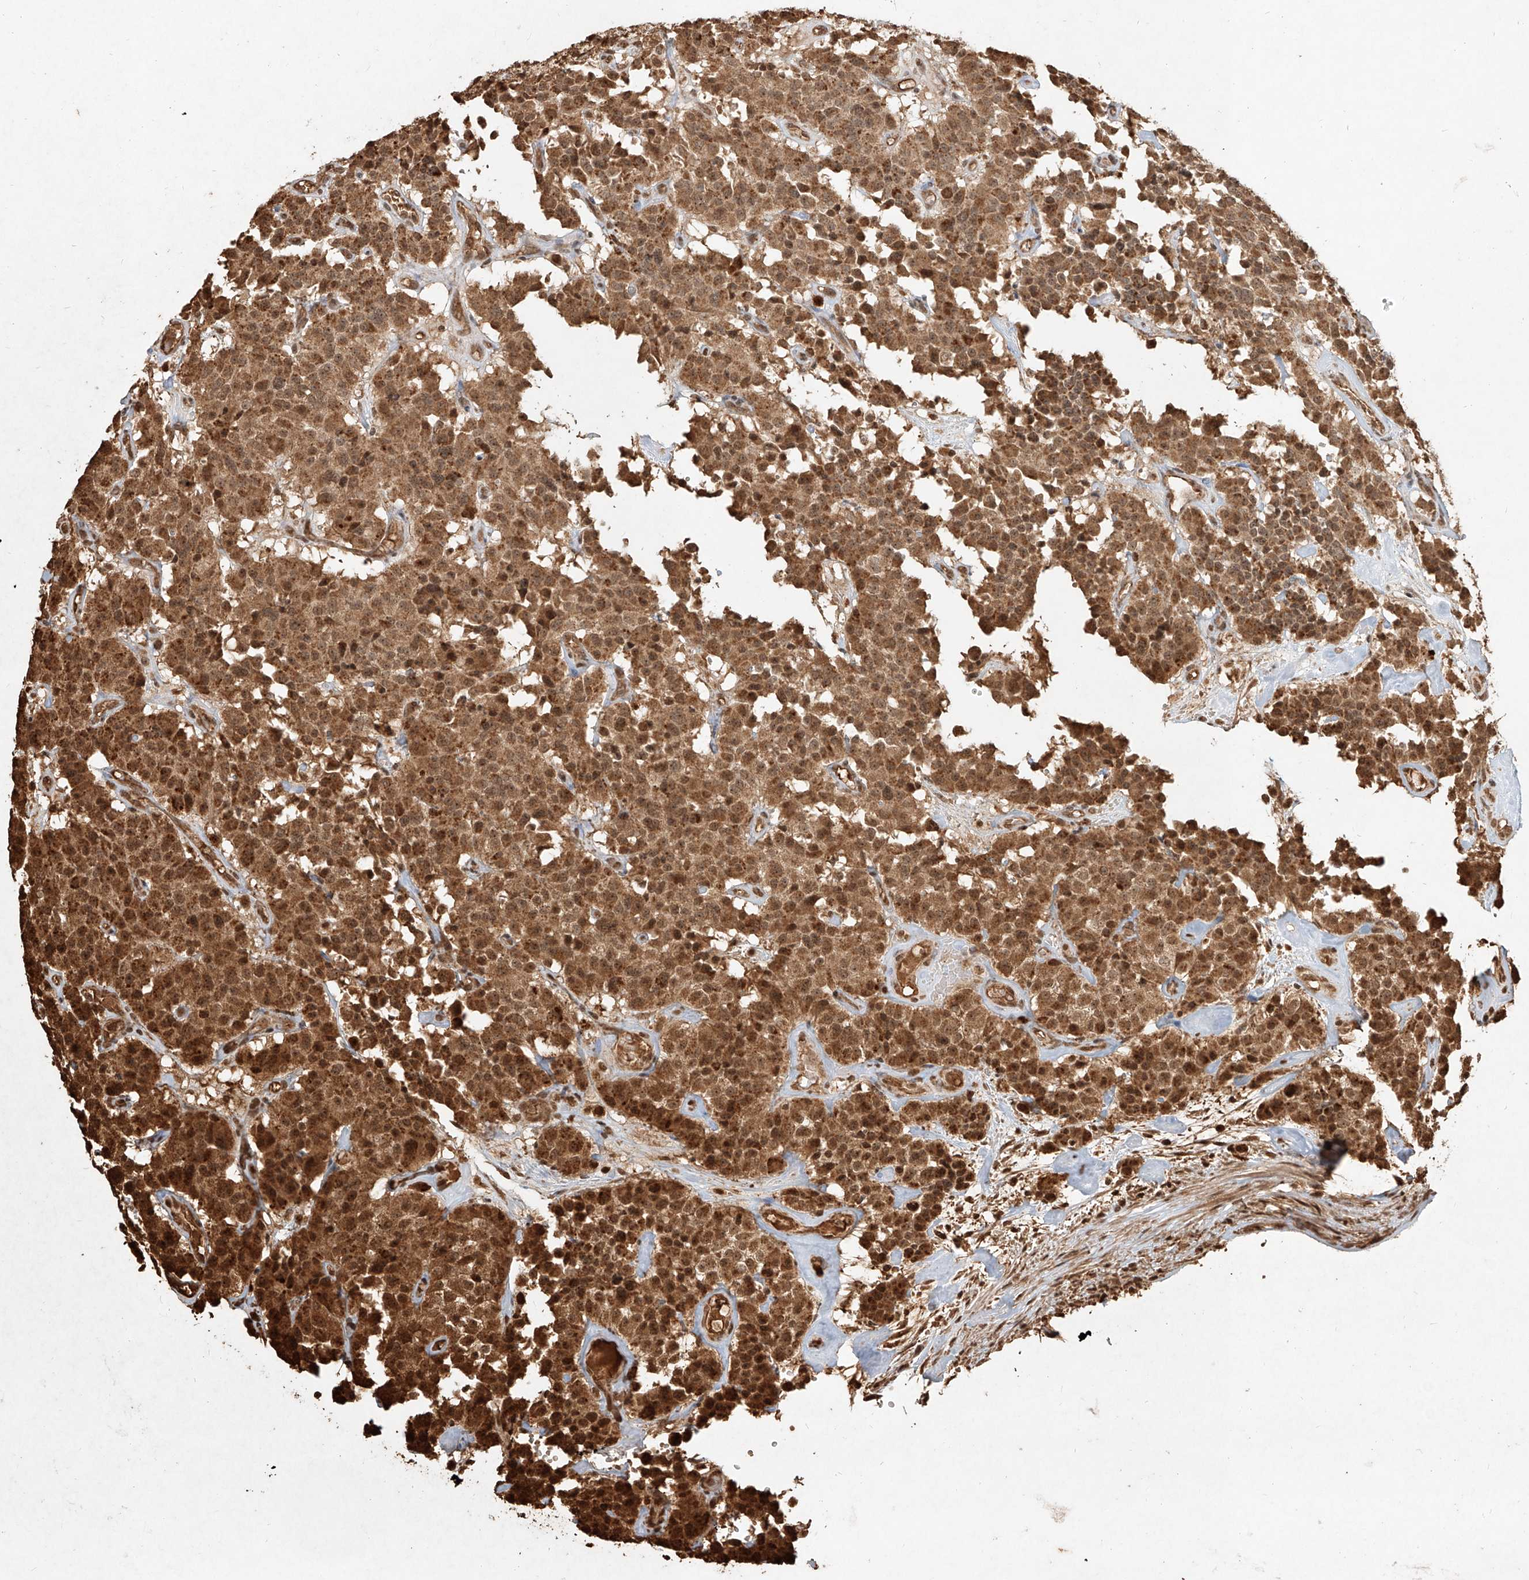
{"staining": {"intensity": "strong", "quantity": ">75%", "location": "cytoplasmic/membranous,nuclear"}, "tissue": "carcinoid", "cell_type": "Tumor cells", "image_type": "cancer", "snomed": [{"axis": "morphology", "description": "Carcinoid, malignant, NOS"}, {"axis": "topography", "description": "Lung"}], "caption": "A brown stain shows strong cytoplasmic/membranous and nuclear positivity of a protein in human carcinoid tumor cells.", "gene": "UBE2K", "patient": {"sex": "male", "age": 30}}